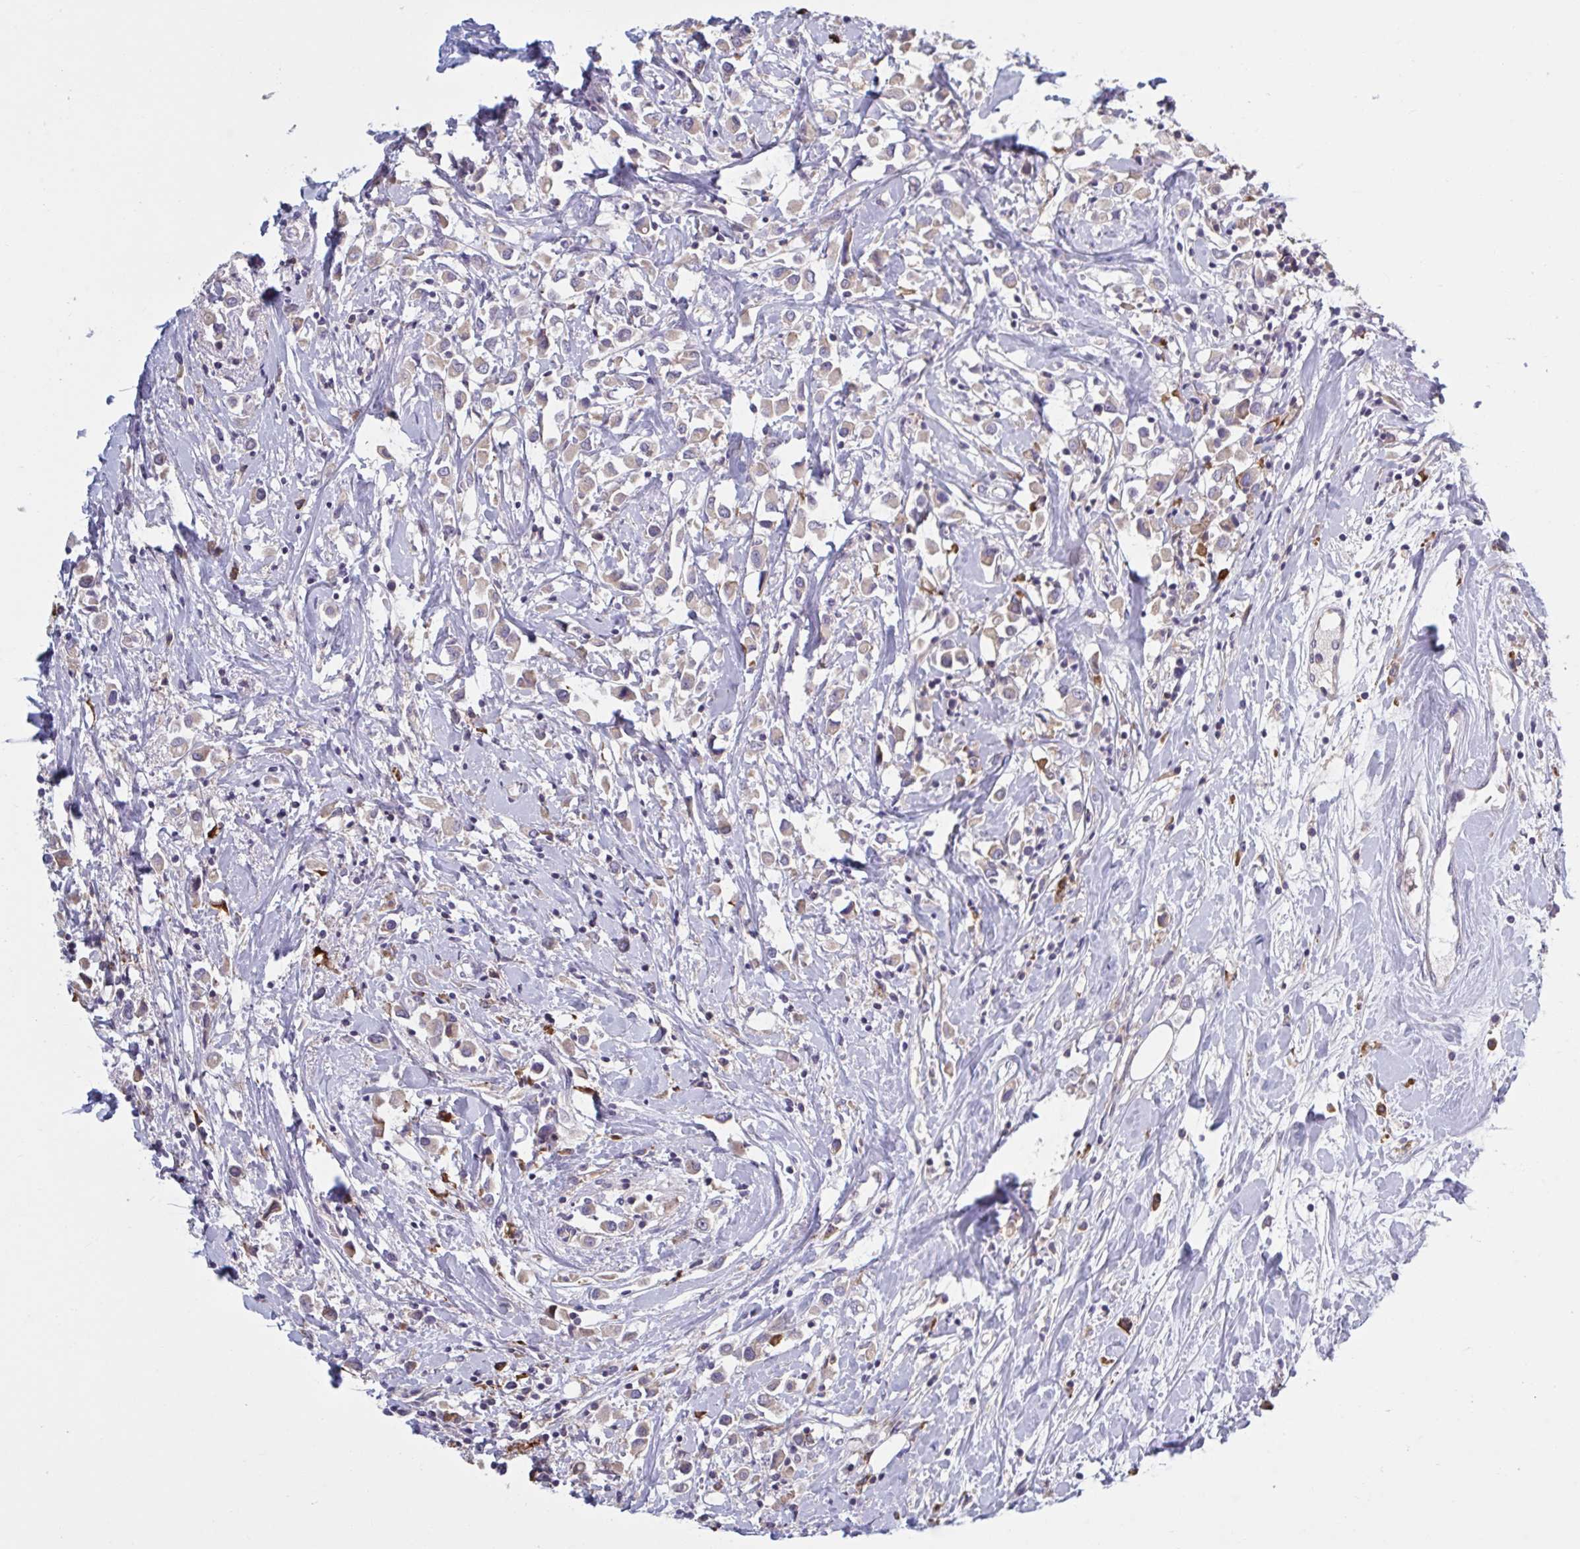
{"staining": {"intensity": "moderate", "quantity": "<25%", "location": "cytoplasmic/membranous"}, "tissue": "breast cancer", "cell_type": "Tumor cells", "image_type": "cancer", "snomed": [{"axis": "morphology", "description": "Duct carcinoma"}, {"axis": "topography", "description": "Breast"}], "caption": "Breast cancer (intraductal carcinoma) stained with a protein marker shows moderate staining in tumor cells.", "gene": "CD1E", "patient": {"sex": "female", "age": 61}}